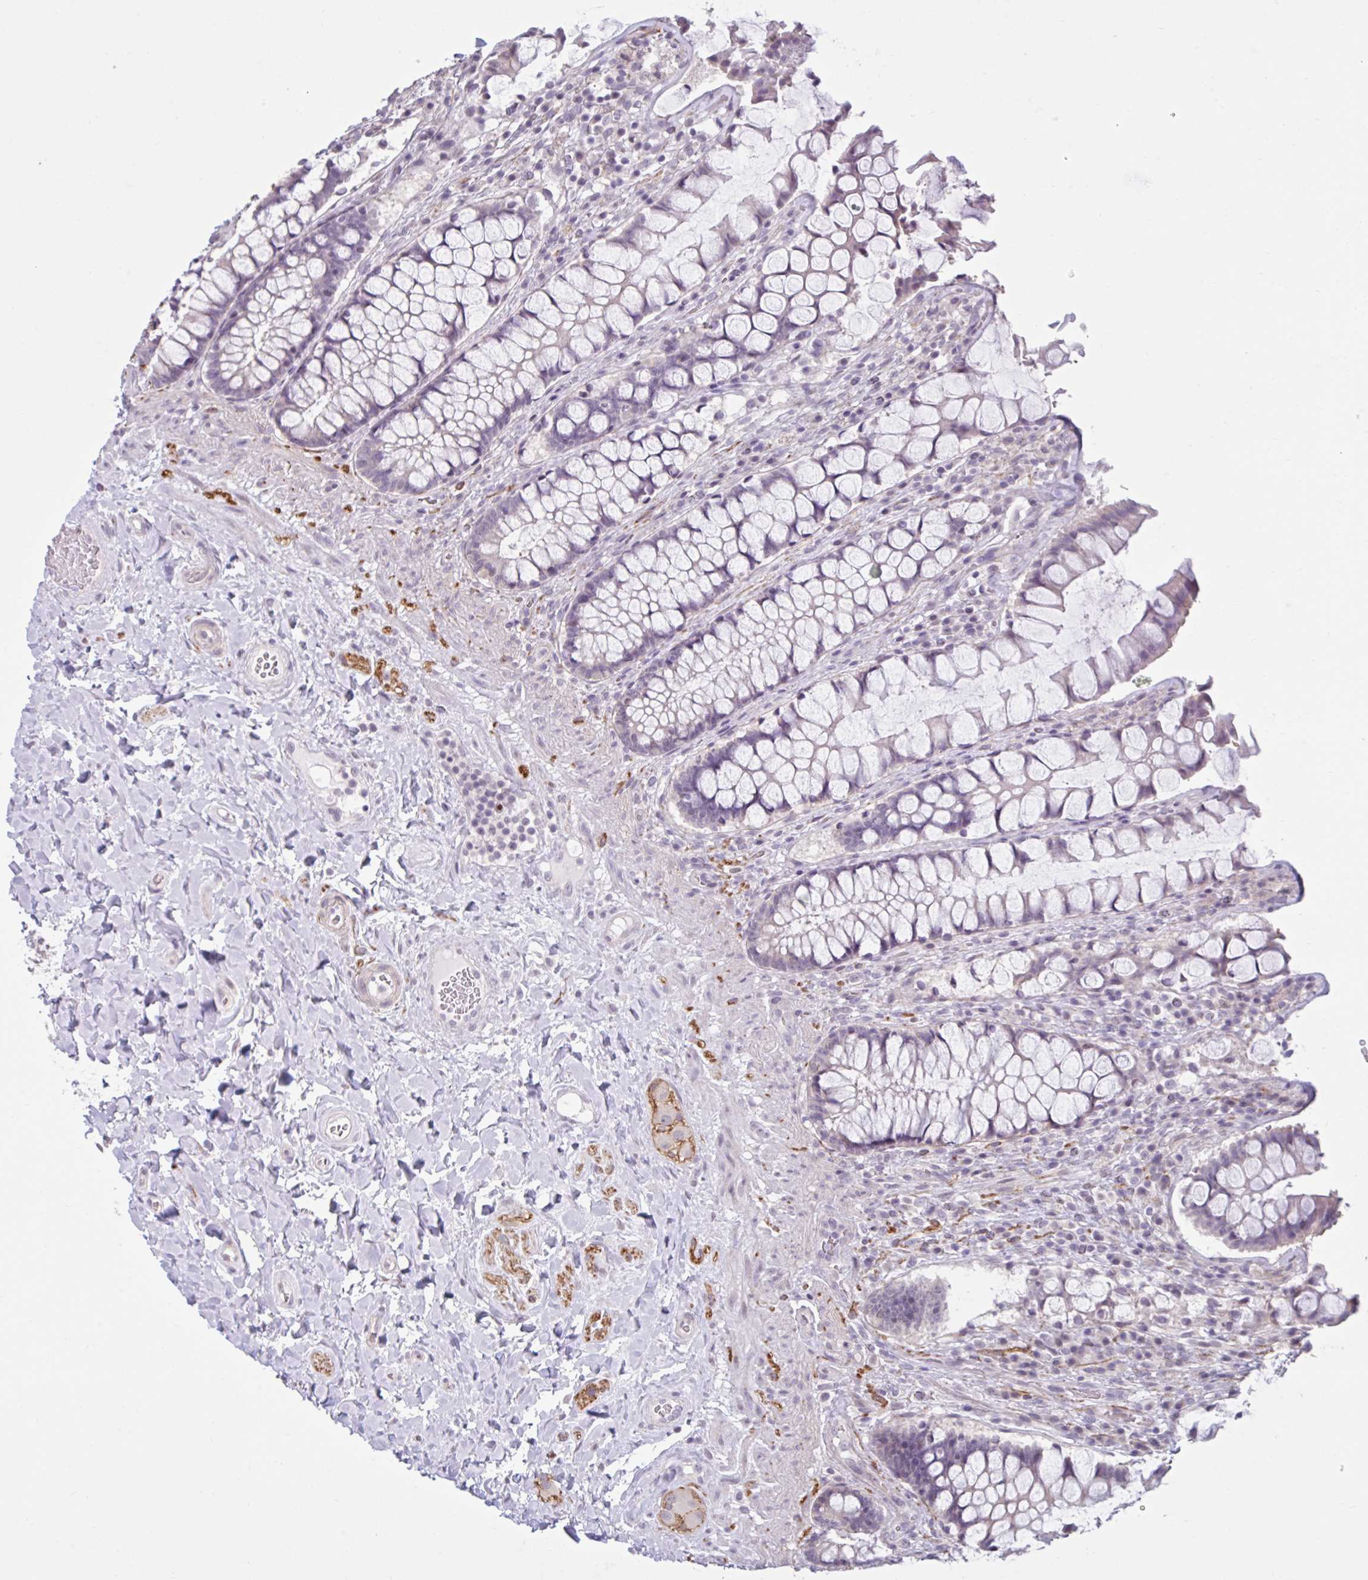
{"staining": {"intensity": "negative", "quantity": "none", "location": "none"}, "tissue": "rectum", "cell_type": "Glandular cells", "image_type": "normal", "snomed": [{"axis": "morphology", "description": "Normal tissue, NOS"}, {"axis": "topography", "description": "Rectum"}], "caption": "Immunohistochemistry (IHC) photomicrograph of unremarkable rectum: human rectum stained with DAB reveals no significant protein staining in glandular cells.", "gene": "CDH19", "patient": {"sex": "female", "age": 58}}